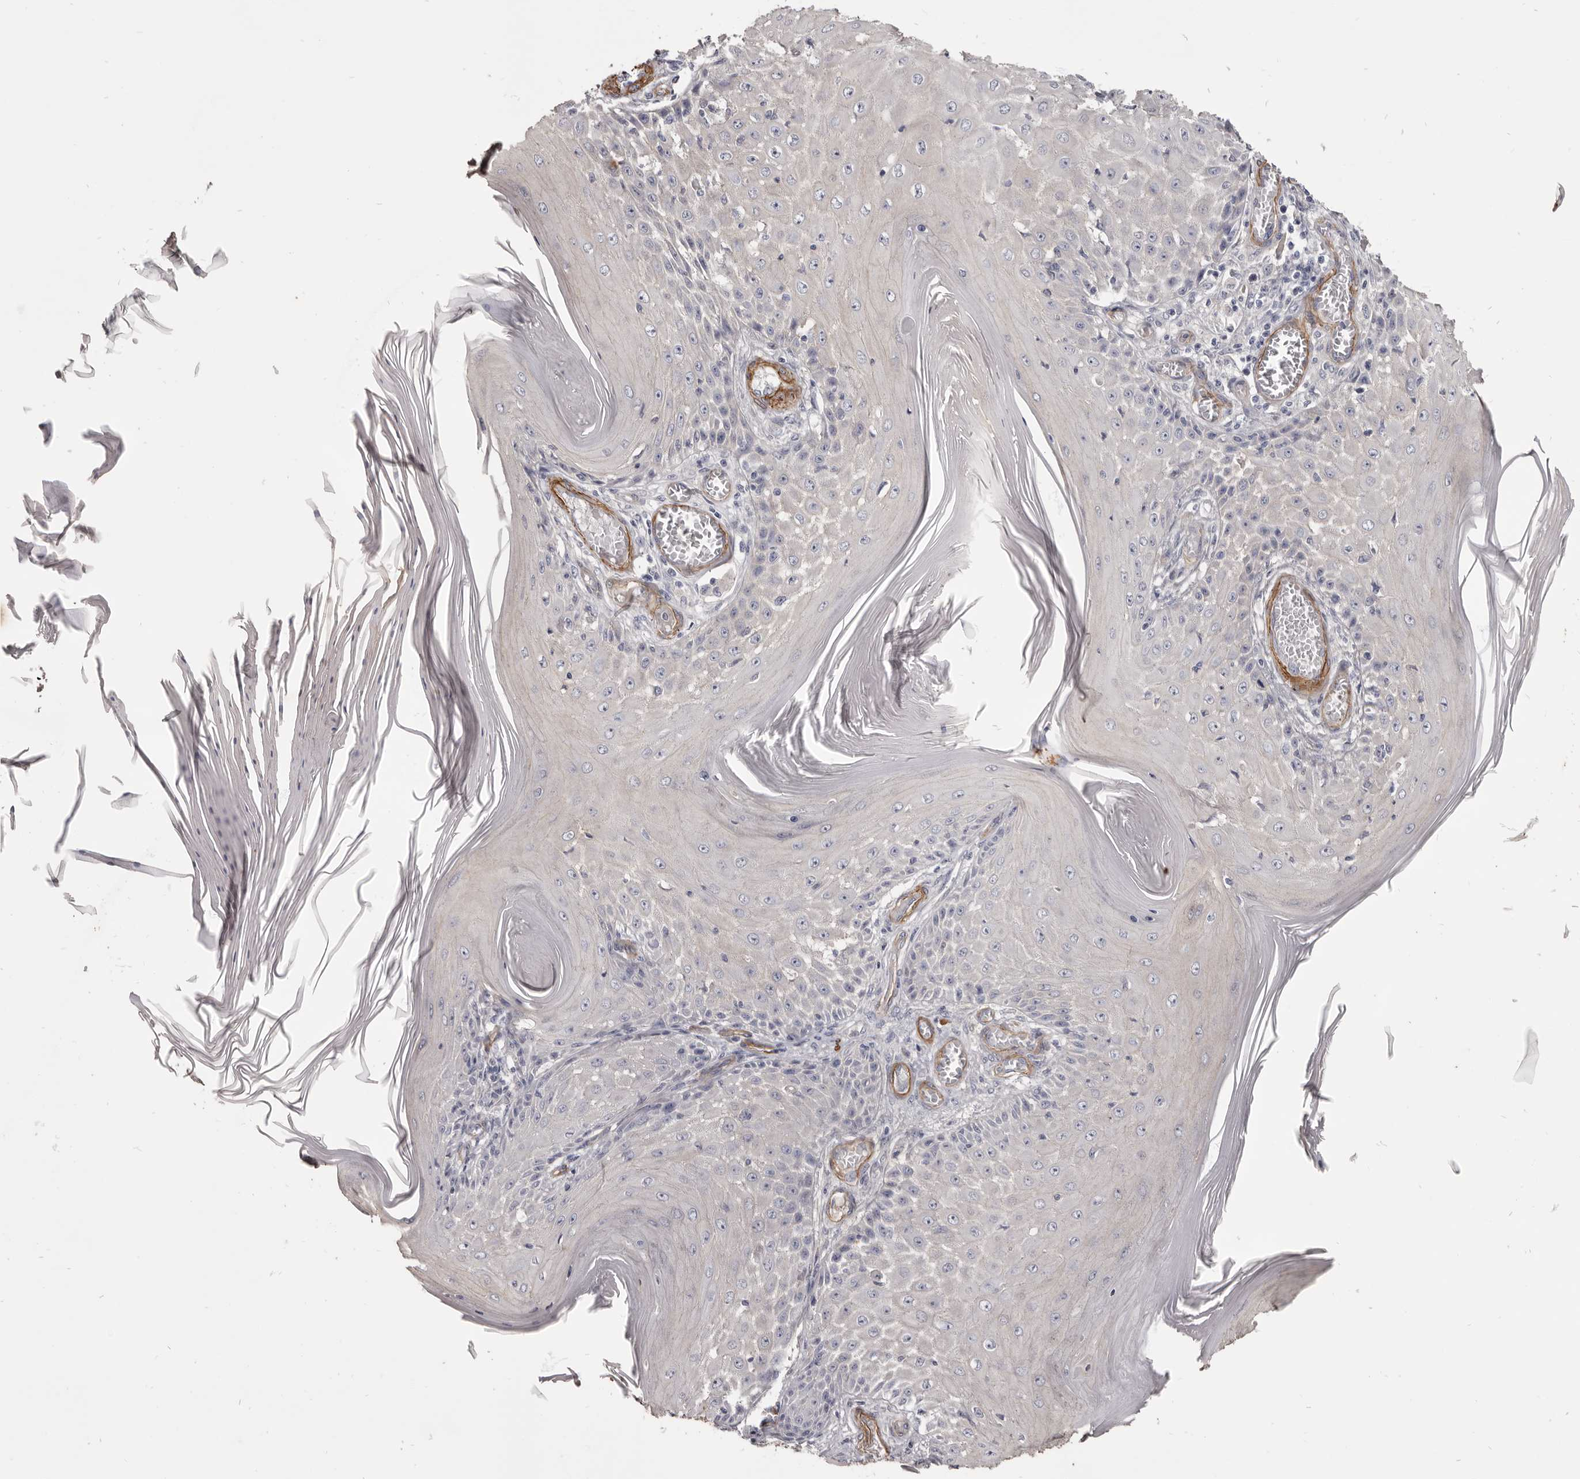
{"staining": {"intensity": "negative", "quantity": "none", "location": "none"}, "tissue": "skin cancer", "cell_type": "Tumor cells", "image_type": "cancer", "snomed": [{"axis": "morphology", "description": "Squamous cell carcinoma, NOS"}, {"axis": "topography", "description": "Skin"}], "caption": "The immunohistochemistry photomicrograph has no significant positivity in tumor cells of skin cancer tissue.", "gene": "CGN", "patient": {"sex": "female", "age": 73}}